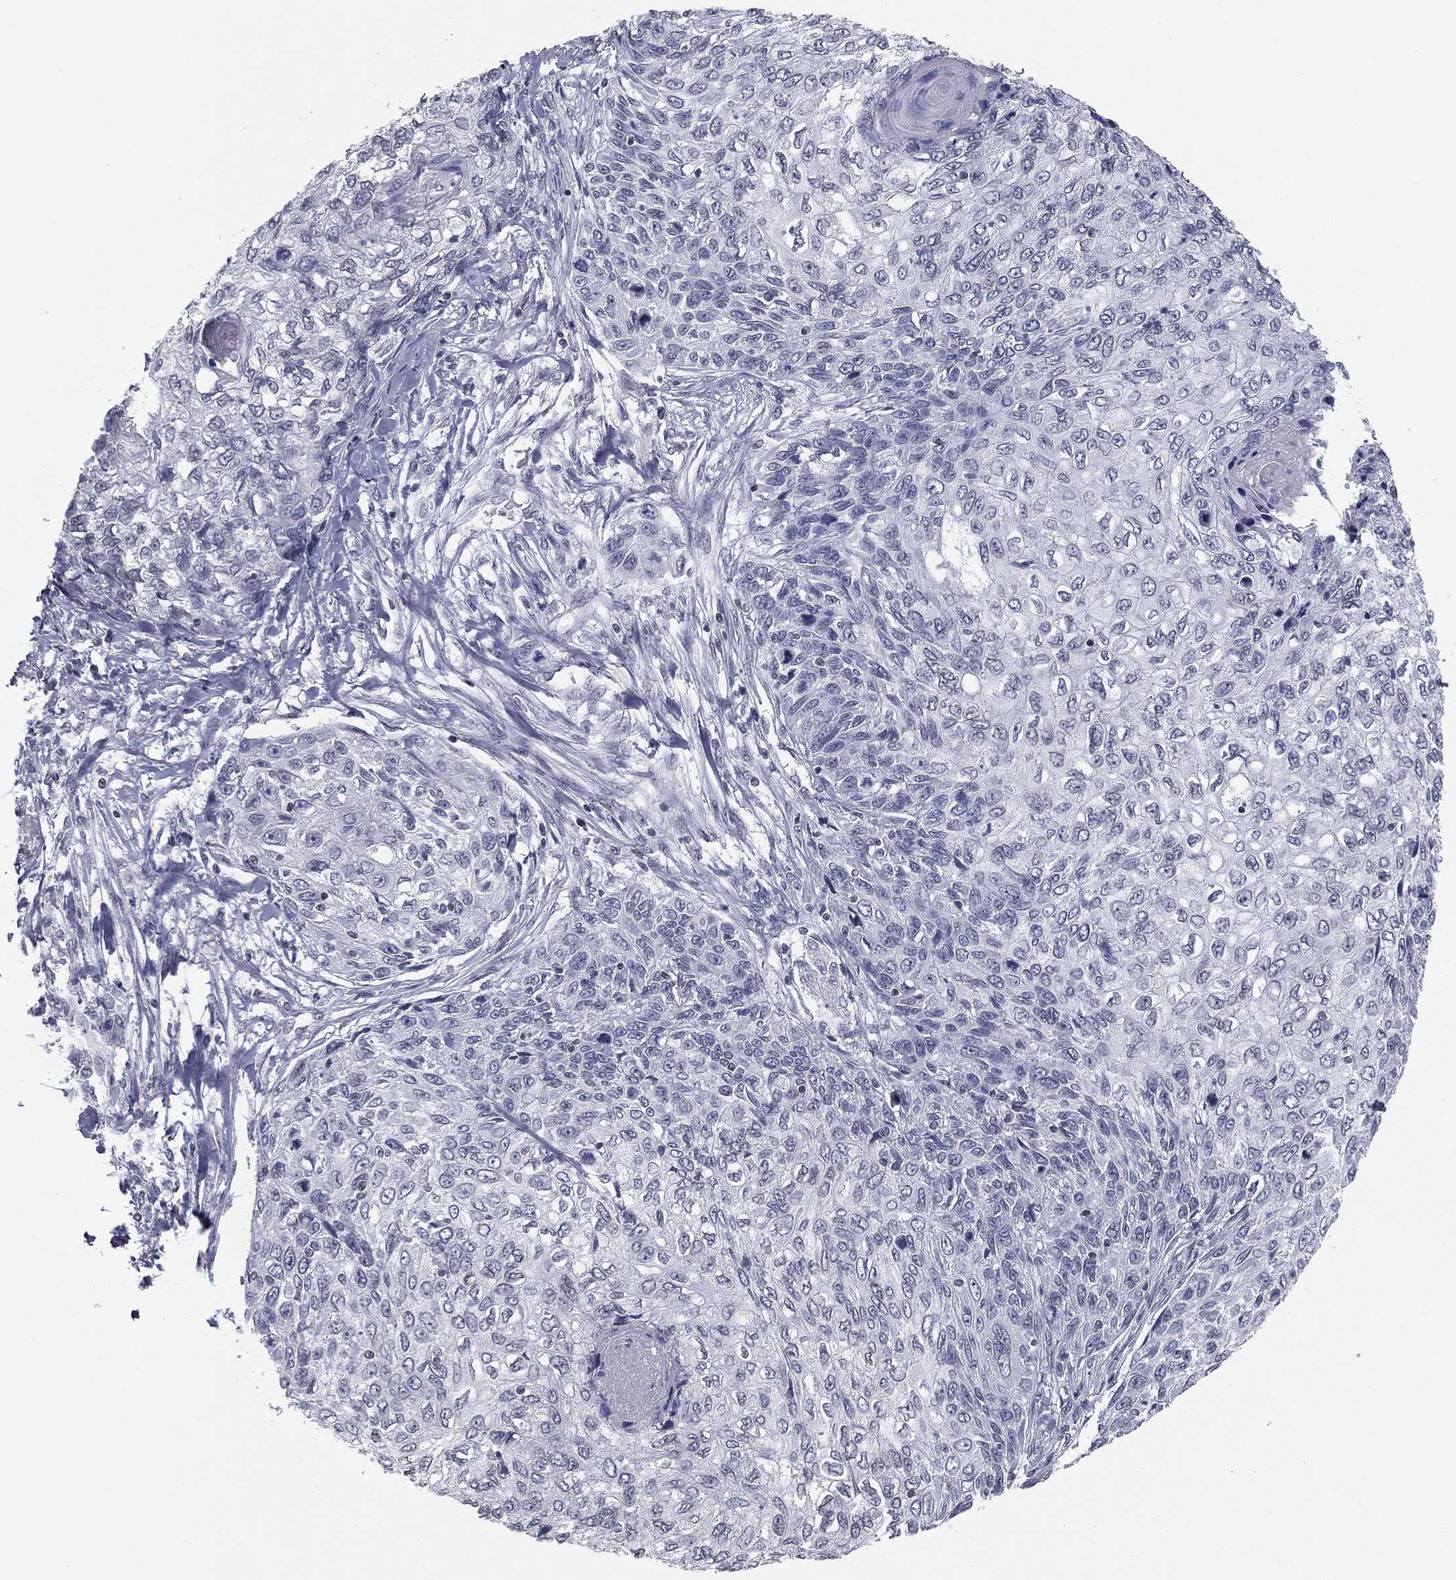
{"staining": {"intensity": "negative", "quantity": "none", "location": "none"}, "tissue": "skin cancer", "cell_type": "Tumor cells", "image_type": "cancer", "snomed": [{"axis": "morphology", "description": "Squamous cell carcinoma, NOS"}, {"axis": "topography", "description": "Skin"}], "caption": "Protein analysis of skin cancer (squamous cell carcinoma) displays no significant positivity in tumor cells.", "gene": "ALDOB", "patient": {"sex": "male", "age": 92}}